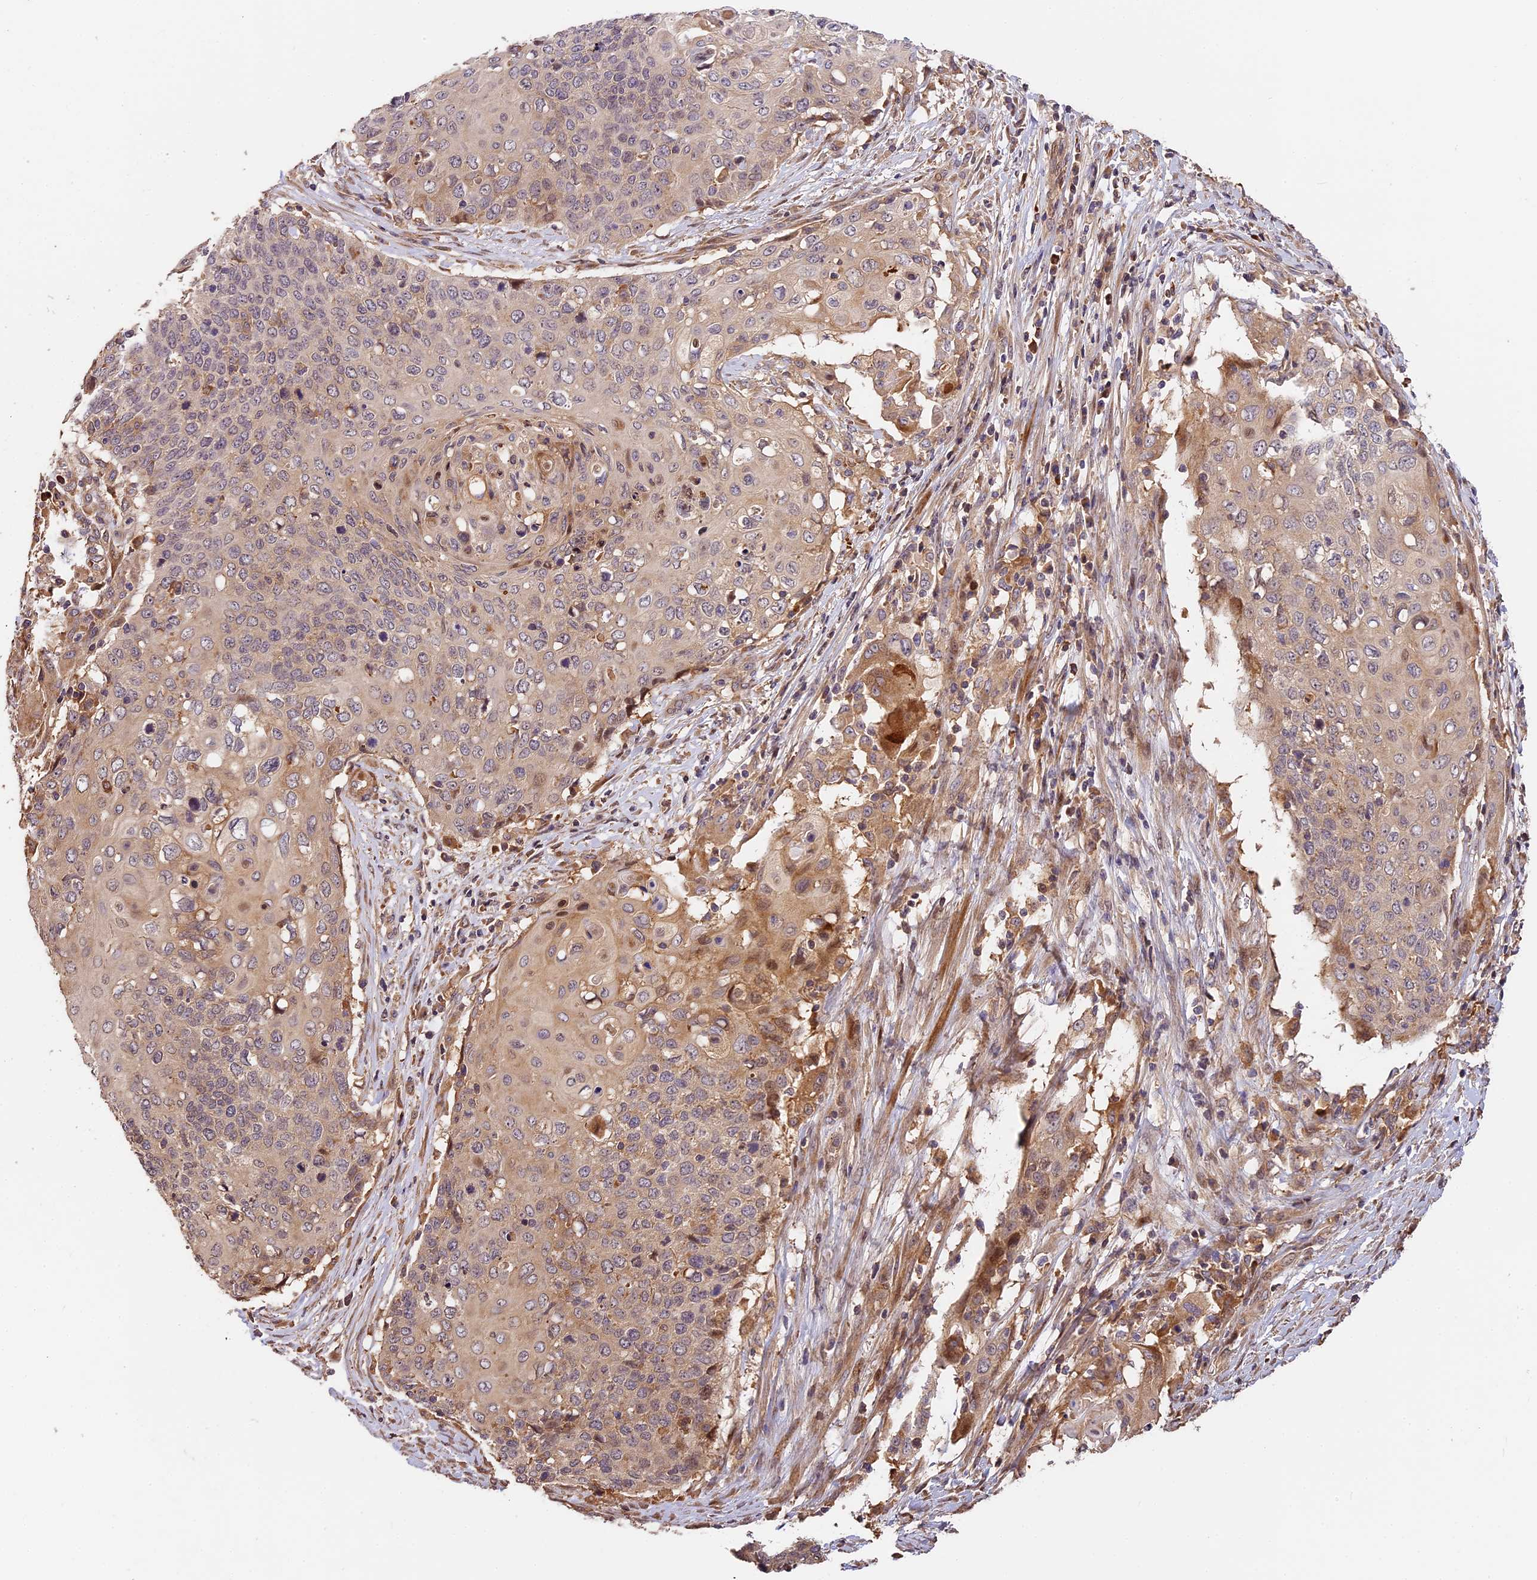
{"staining": {"intensity": "weak", "quantity": "<25%", "location": "cytoplasmic/membranous,nuclear"}, "tissue": "cervical cancer", "cell_type": "Tumor cells", "image_type": "cancer", "snomed": [{"axis": "morphology", "description": "Squamous cell carcinoma, NOS"}, {"axis": "topography", "description": "Cervix"}], "caption": "Photomicrograph shows no significant protein staining in tumor cells of squamous cell carcinoma (cervical). The staining was performed using DAB (3,3'-diaminobenzidine) to visualize the protein expression in brown, while the nuclei were stained in blue with hematoxylin (Magnification: 20x).", "gene": "ARHGAP17", "patient": {"sex": "female", "age": 39}}